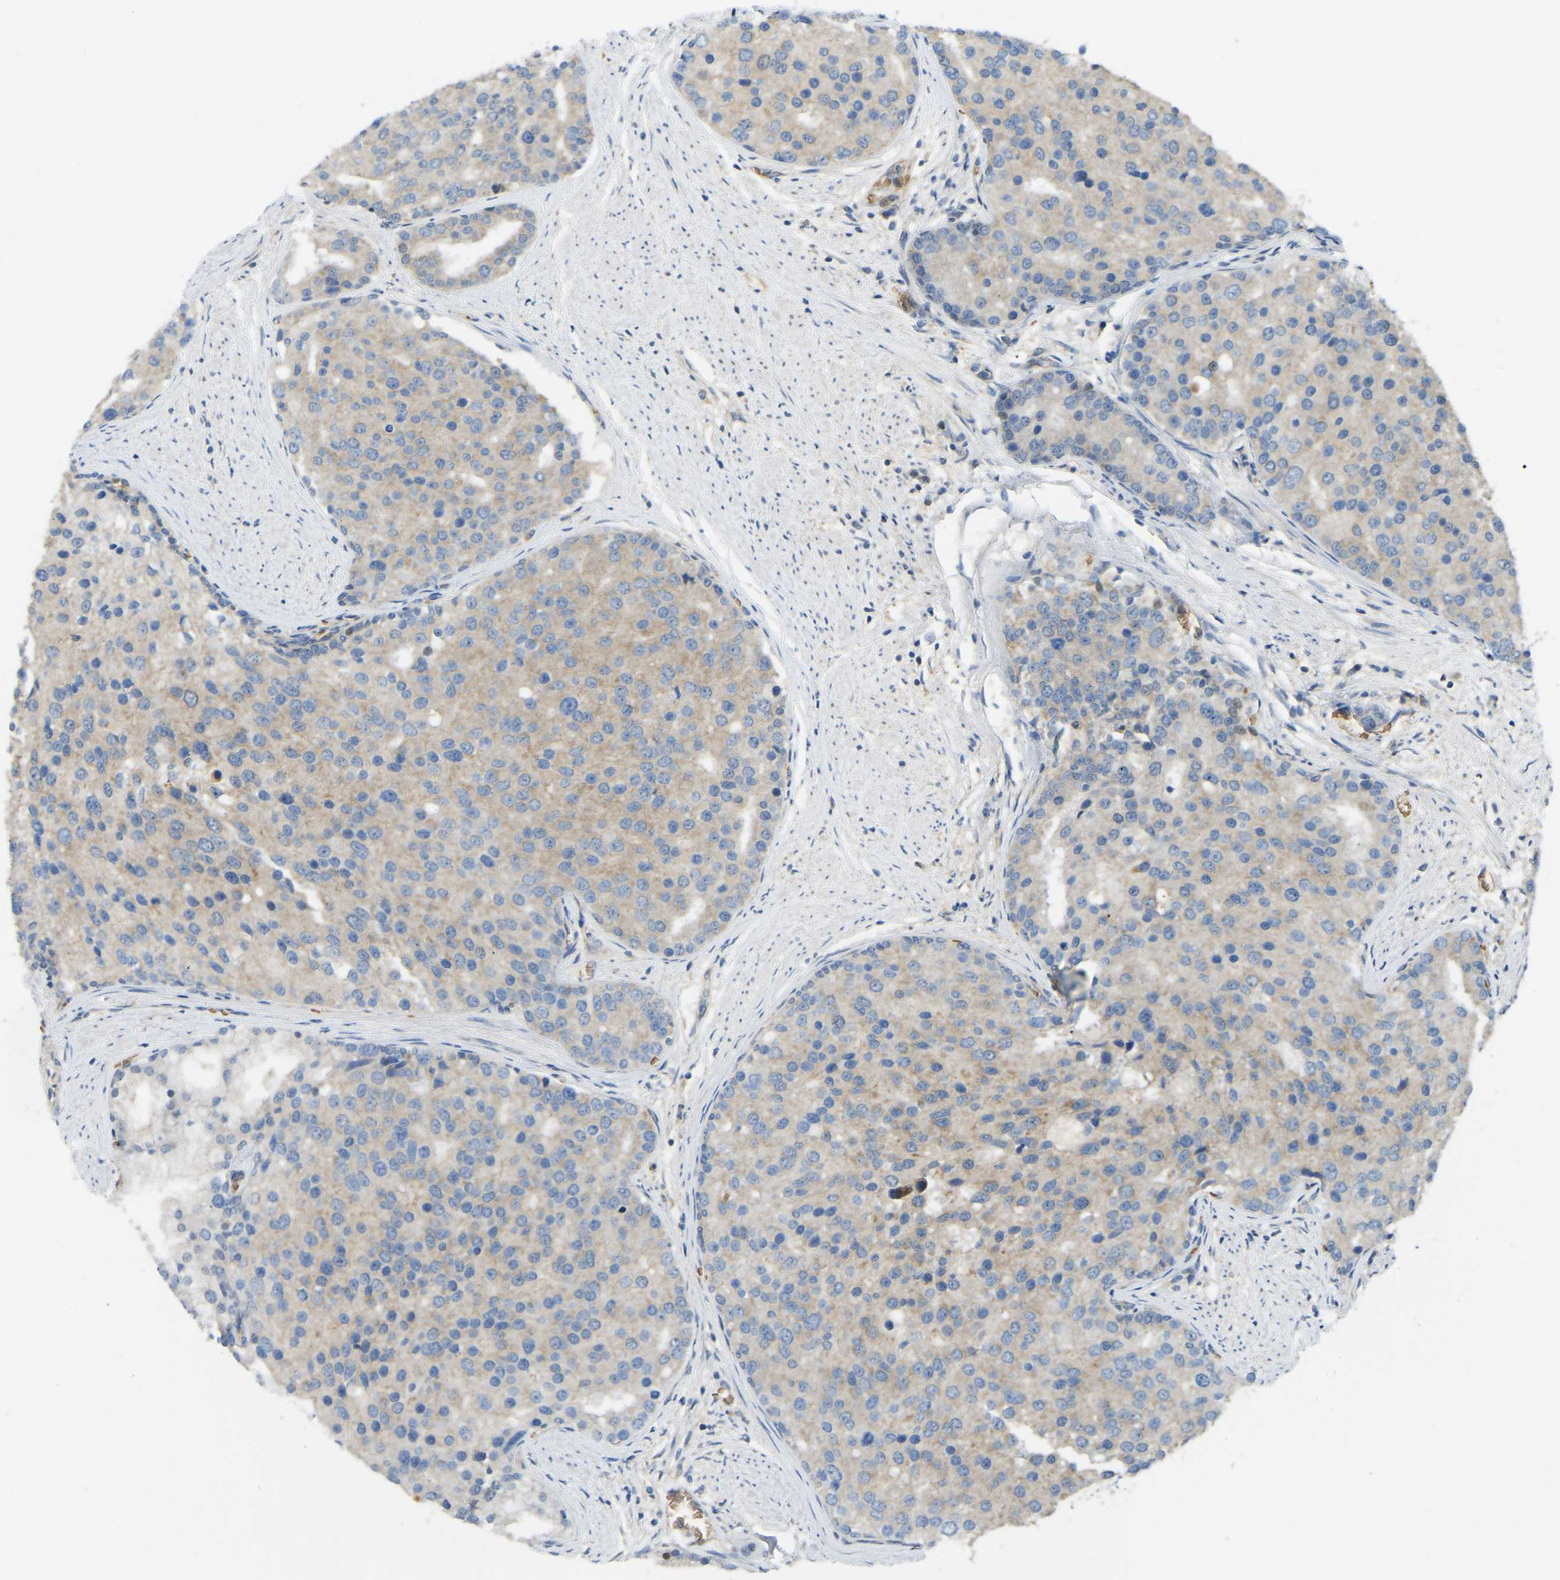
{"staining": {"intensity": "weak", "quantity": "25%-75%", "location": "cytoplasmic/membranous"}, "tissue": "prostate cancer", "cell_type": "Tumor cells", "image_type": "cancer", "snomed": [{"axis": "morphology", "description": "Adenocarcinoma, High grade"}, {"axis": "topography", "description": "Prostate"}], "caption": "DAB immunohistochemical staining of prostate cancer (adenocarcinoma (high-grade)) demonstrates weak cytoplasmic/membranous protein expression in about 25%-75% of tumor cells.", "gene": "C21orf91", "patient": {"sex": "male", "age": 50}}